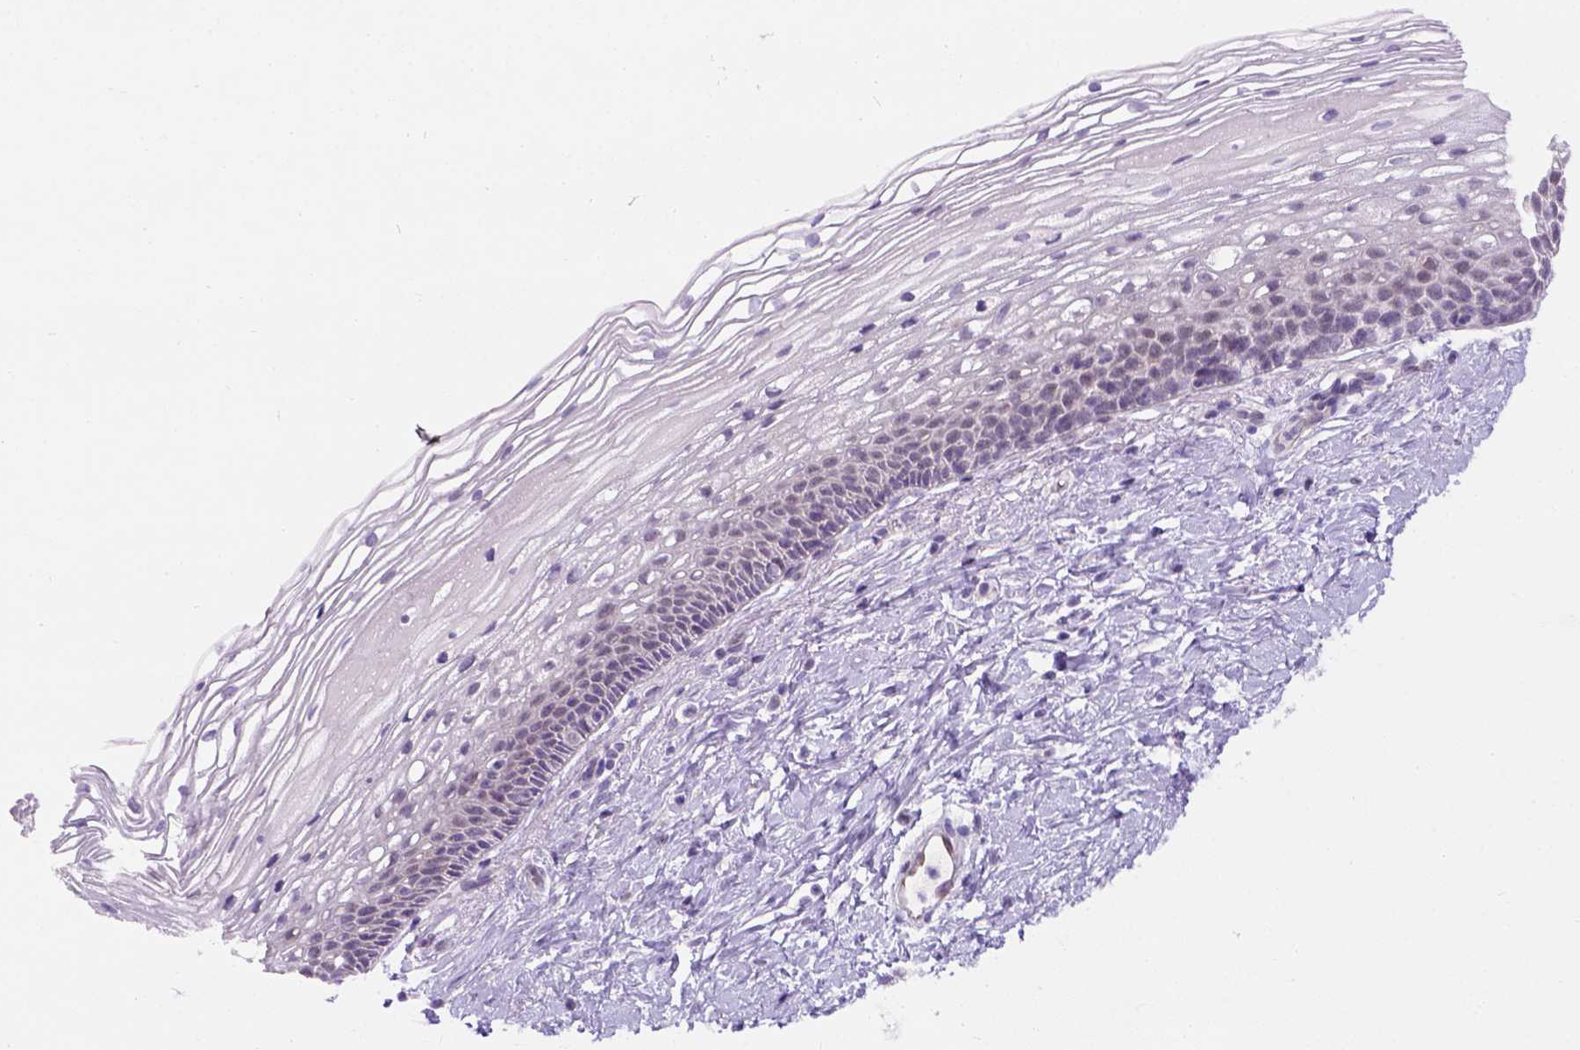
{"staining": {"intensity": "negative", "quantity": "none", "location": "none"}, "tissue": "cervix", "cell_type": "Glandular cells", "image_type": "normal", "snomed": [{"axis": "morphology", "description": "Normal tissue, NOS"}, {"axis": "topography", "description": "Cervix"}], "caption": "DAB immunohistochemical staining of normal human cervix reveals no significant staining in glandular cells. Brightfield microscopy of IHC stained with DAB (3,3'-diaminobenzidine) (brown) and hematoxylin (blue), captured at high magnification.", "gene": "C20orf144", "patient": {"sex": "female", "age": 34}}